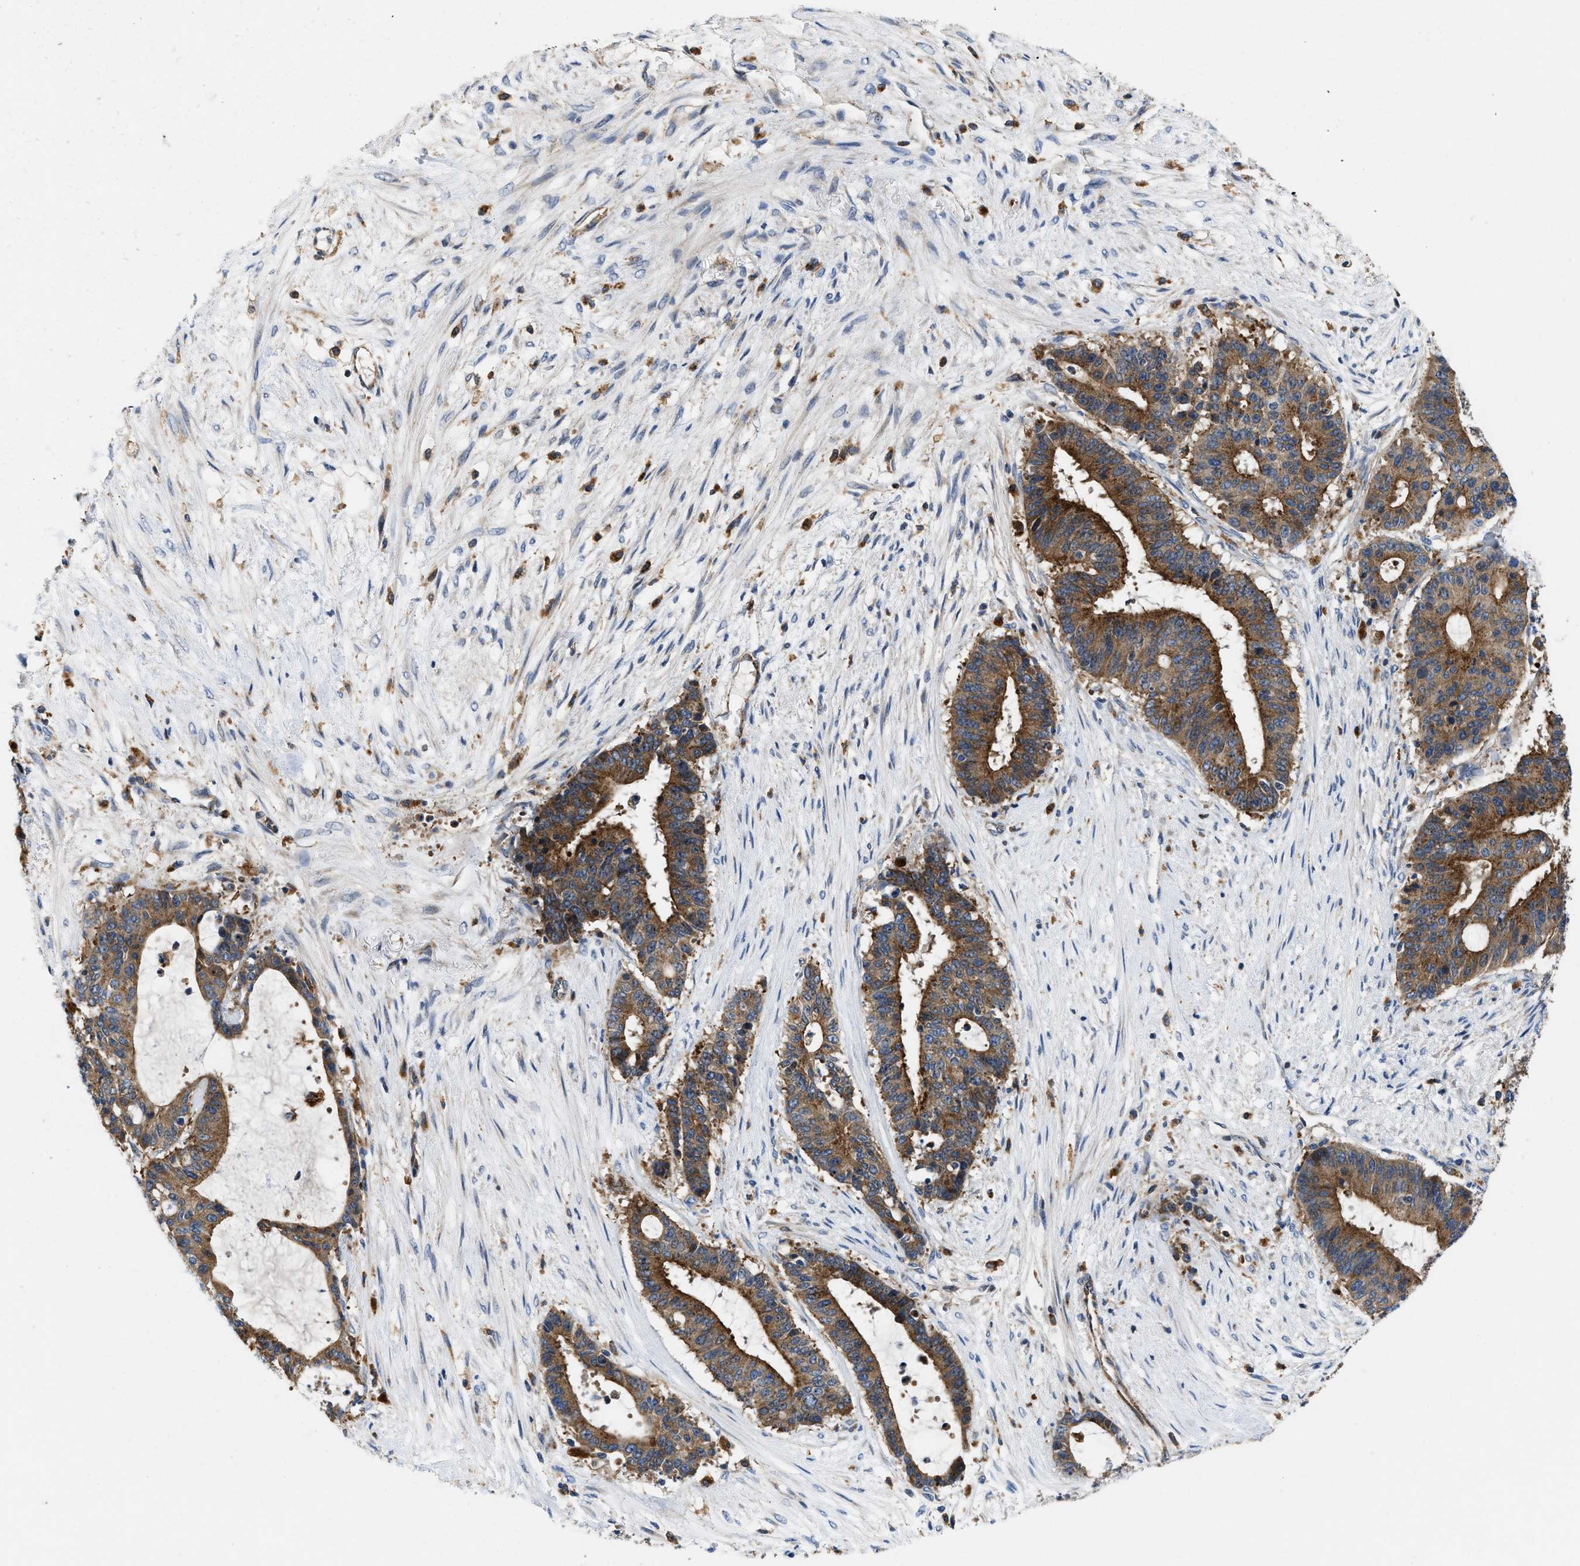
{"staining": {"intensity": "moderate", "quantity": ">75%", "location": "cytoplasmic/membranous"}, "tissue": "liver cancer", "cell_type": "Tumor cells", "image_type": "cancer", "snomed": [{"axis": "morphology", "description": "Cholangiocarcinoma"}, {"axis": "topography", "description": "Liver"}], "caption": "A brown stain labels moderate cytoplasmic/membranous staining of a protein in liver cancer tumor cells.", "gene": "ENPP4", "patient": {"sex": "female", "age": 73}}